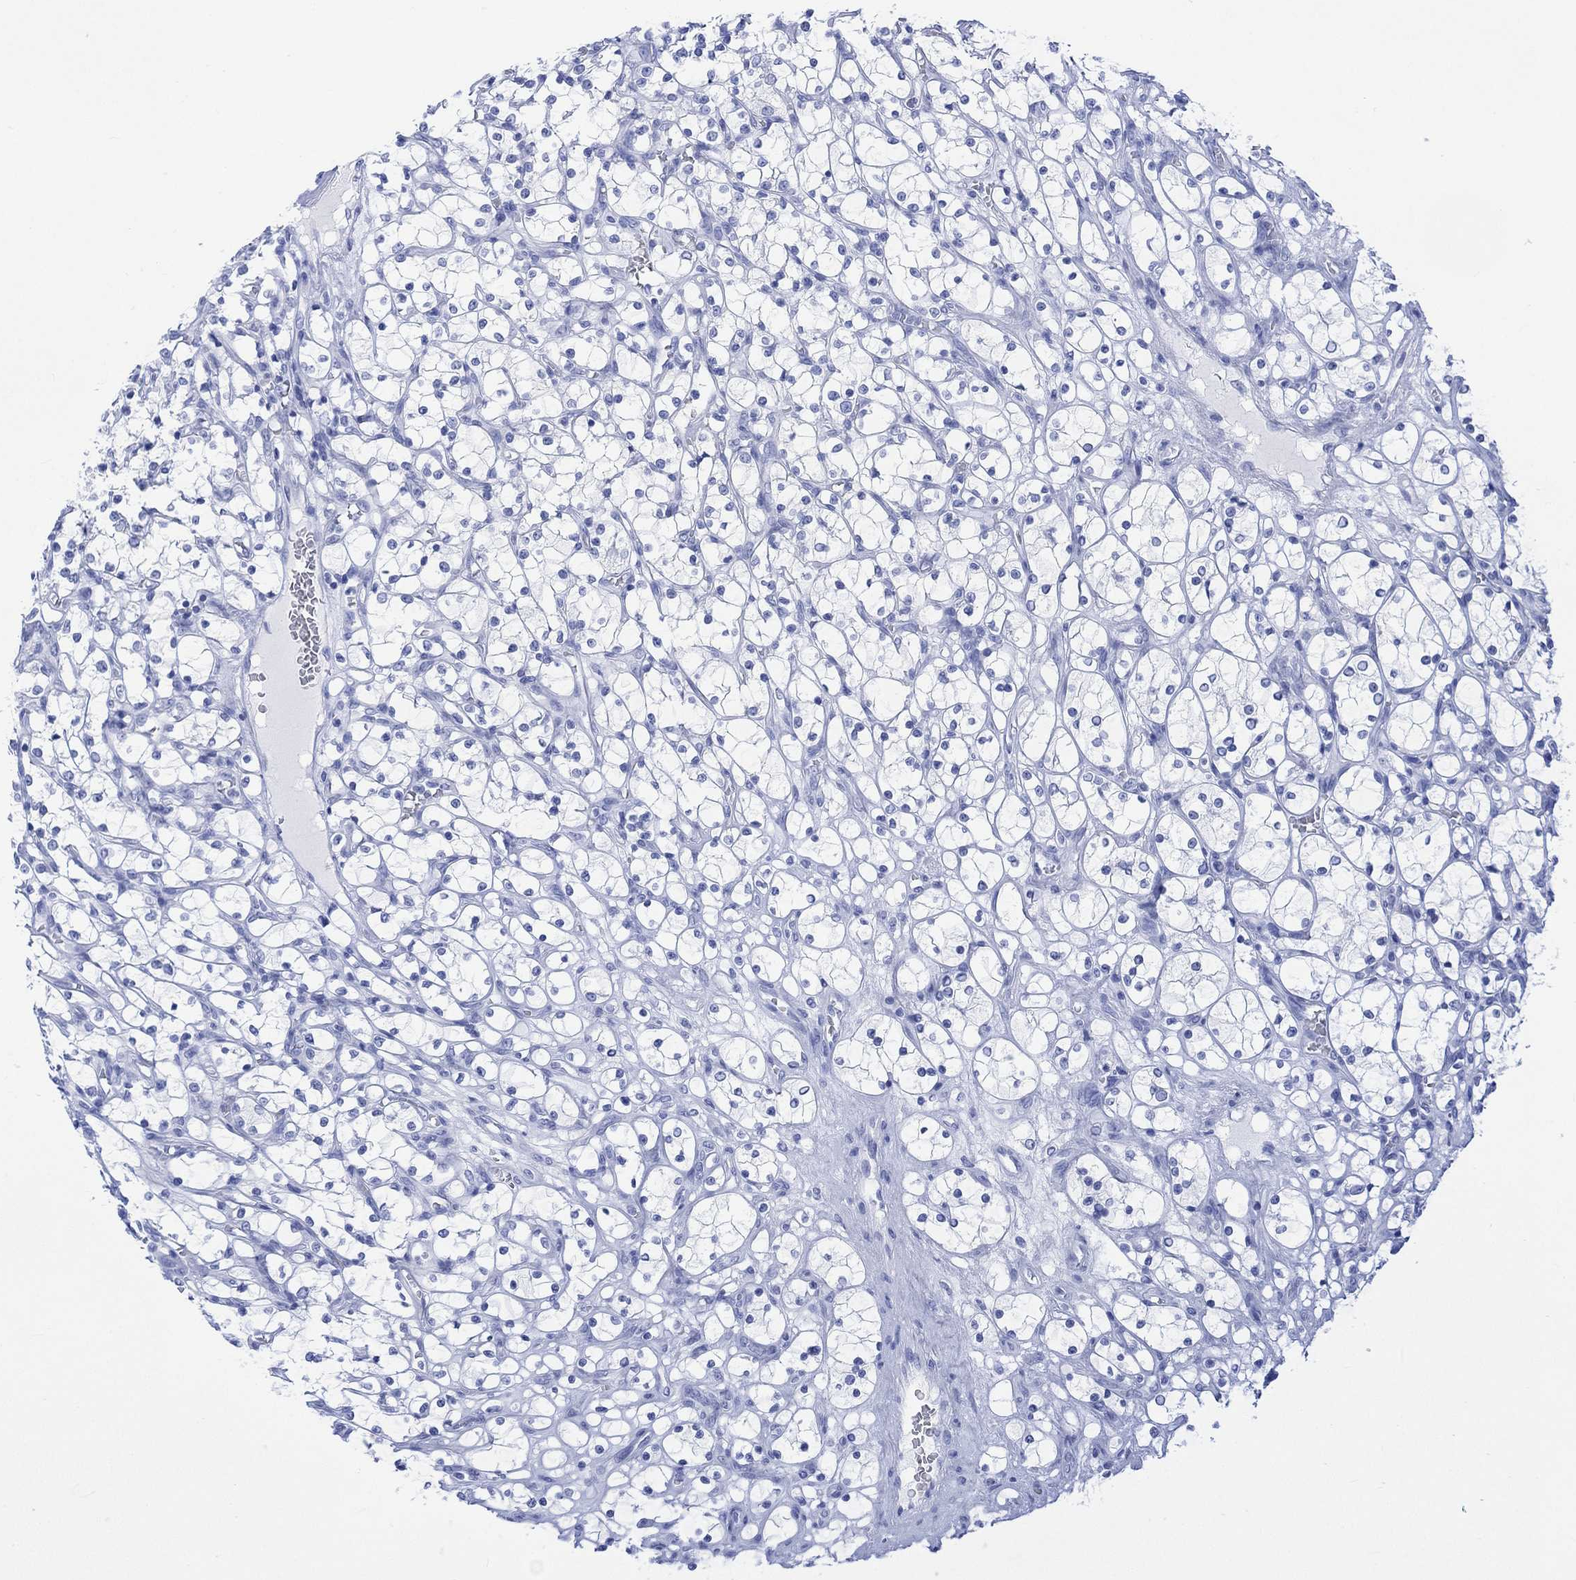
{"staining": {"intensity": "negative", "quantity": "none", "location": "none"}, "tissue": "renal cancer", "cell_type": "Tumor cells", "image_type": "cancer", "snomed": [{"axis": "morphology", "description": "Adenocarcinoma, NOS"}, {"axis": "topography", "description": "Kidney"}], "caption": "Tumor cells are negative for protein expression in human adenocarcinoma (renal).", "gene": "CELF4", "patient": {"sex": "female", "age": 69}}